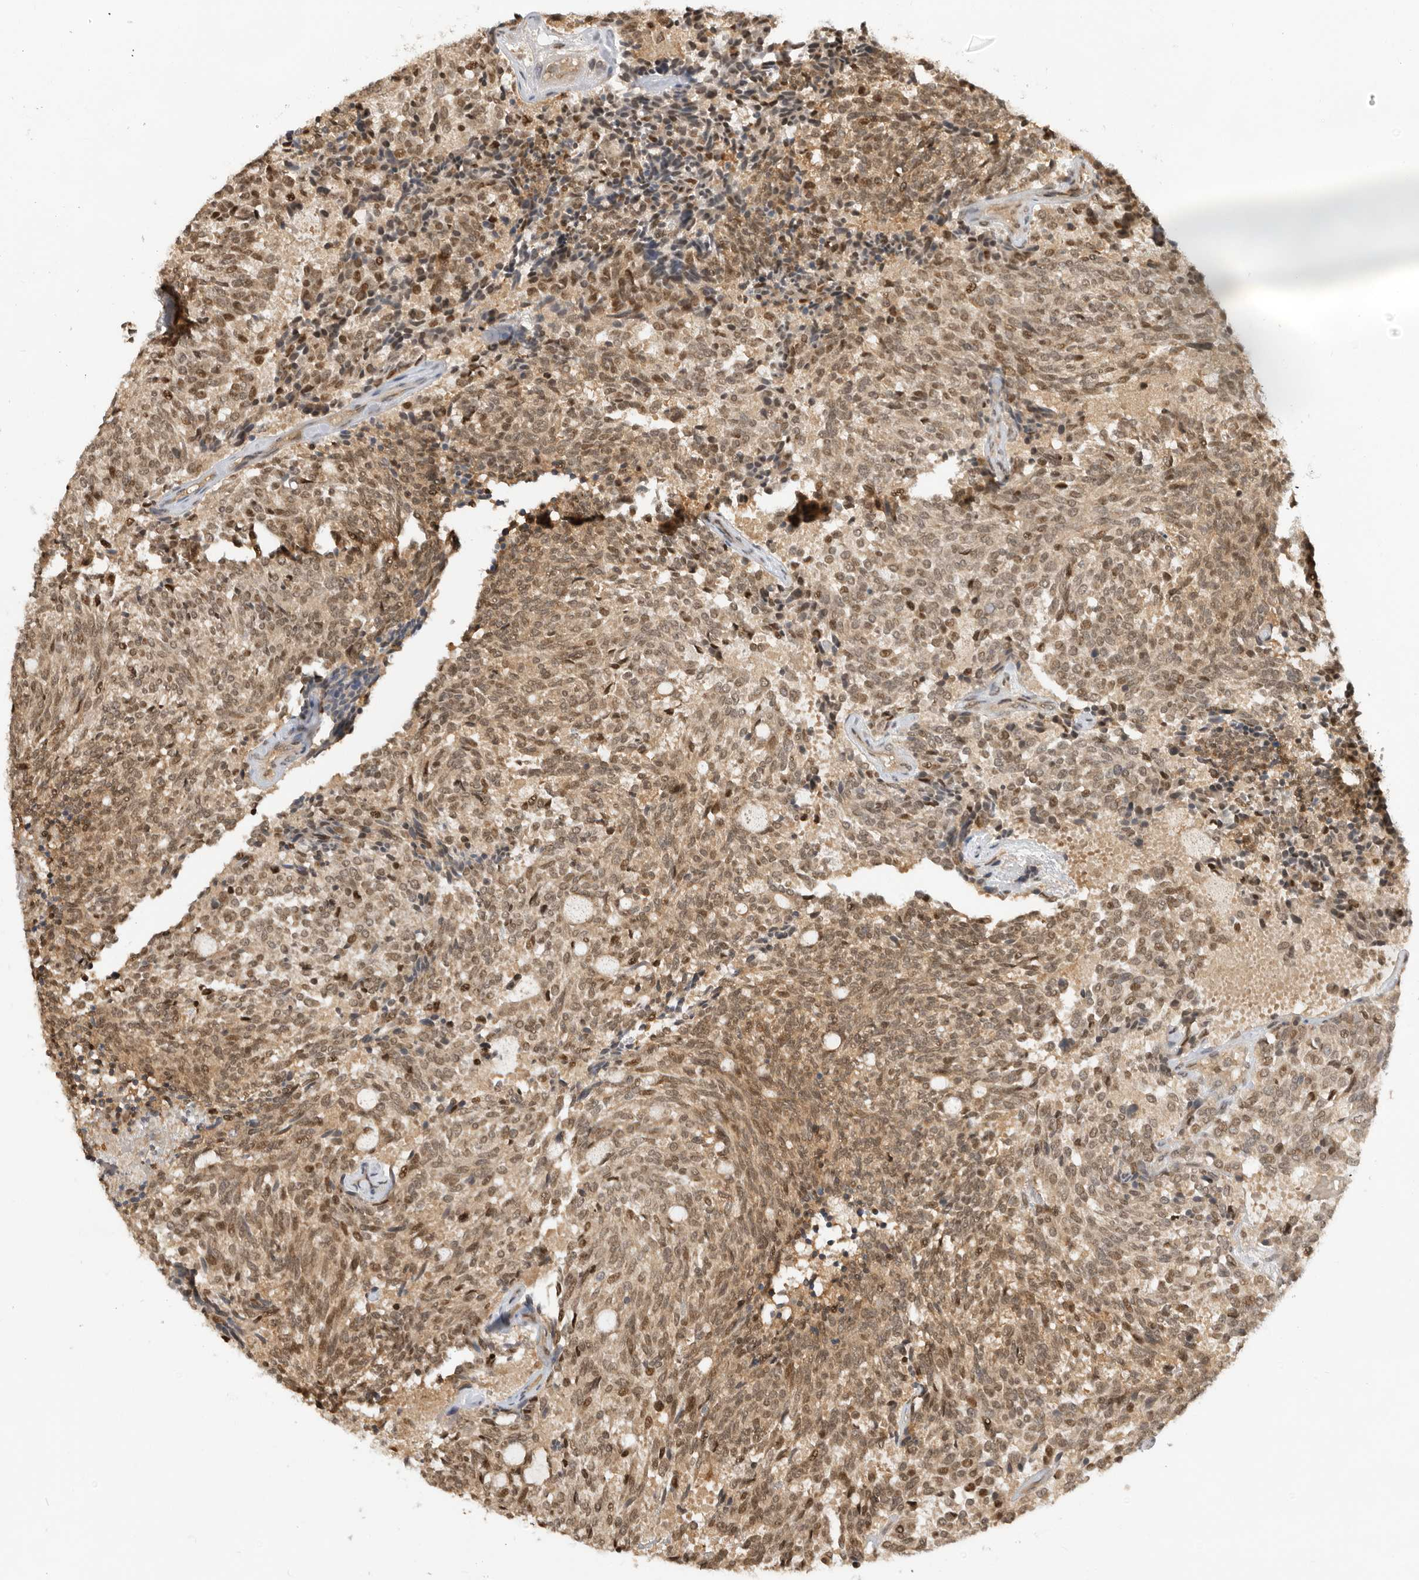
{"staining": {"intensity": "moderate", "quantity": ">75%", "location": "cytoplasmic/membranous,nuclear"}, "tissue": "carcinoid", "cell_type": "Tumor cells", "image_type": "cancer", "snomed": [{"axis": "morphology", "description": "Carcinoid, malignant, NOS"}, {"axis": "topography", "description": "Pancreas"}], "caption": "This is an image of immunohistochemistry staining of malignant carcinoid, which shows moderate expression in the cytoplasmic/membranous and nuclear of tumor cells.", "gene": "ADPRS", "patient": {"sex": "female", "age": 54}}